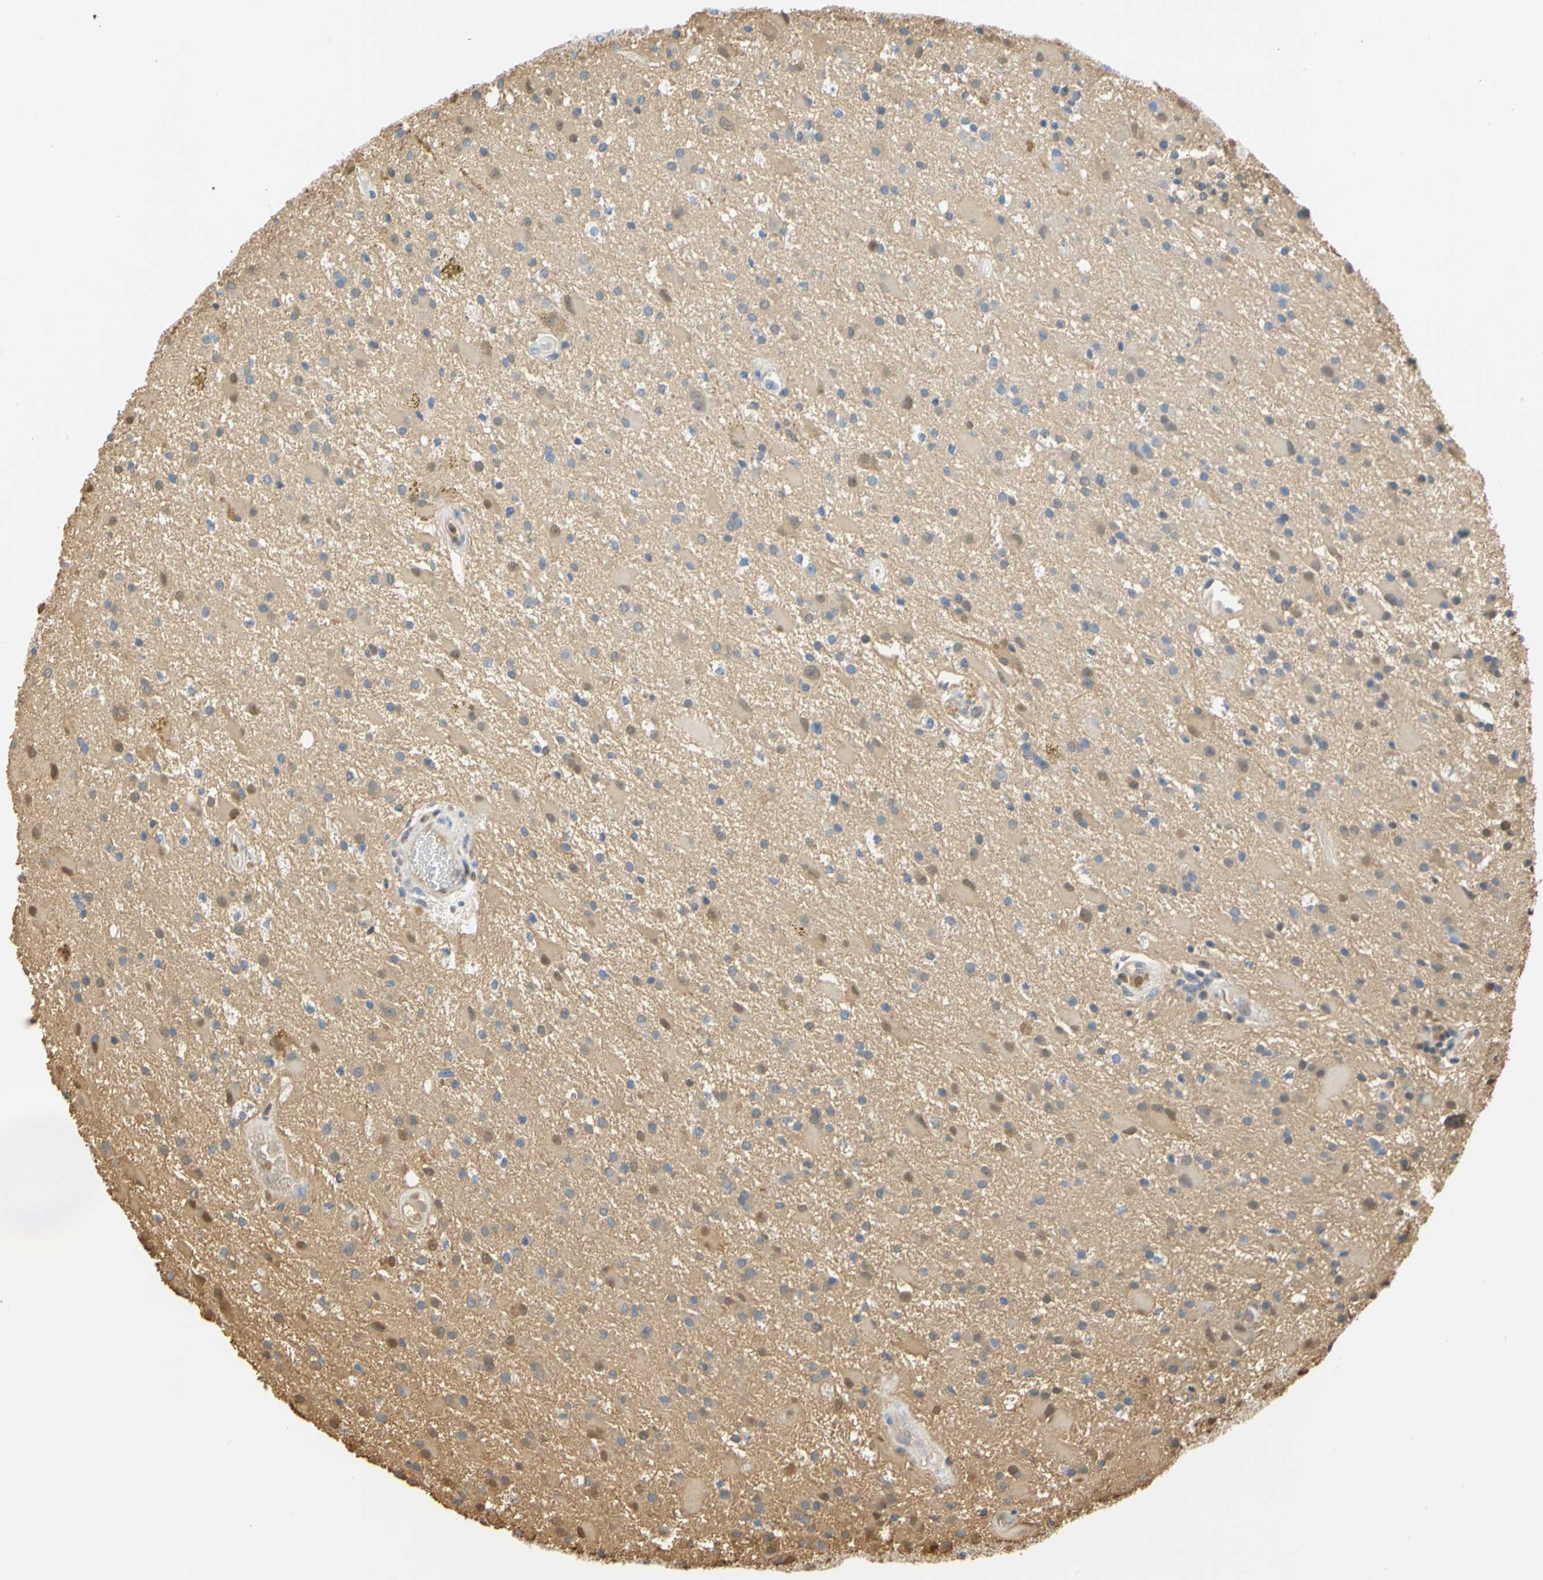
{"staining": {"intensity": "moderate", "quantity": ">75%", "location": "cytoplasmic/membranous"}, "tissue": "glioma", "cell_type": "Tumor cells", "image_type": "cancer", "snomed": [{"axis": "morphology", "description": "Glioma, malignant, Low grade"}, {"axis": "topography", "description": "Brain"}], "caption": "A micrograph showing moderate cytoplasmic/membranous staining in about >75% of tumor cells in malignant glioma (low-grade), as visualized by brown immunohistochemical staining.", "gene": "S100A6", "patient": {"sex": "male", "age": 58}}